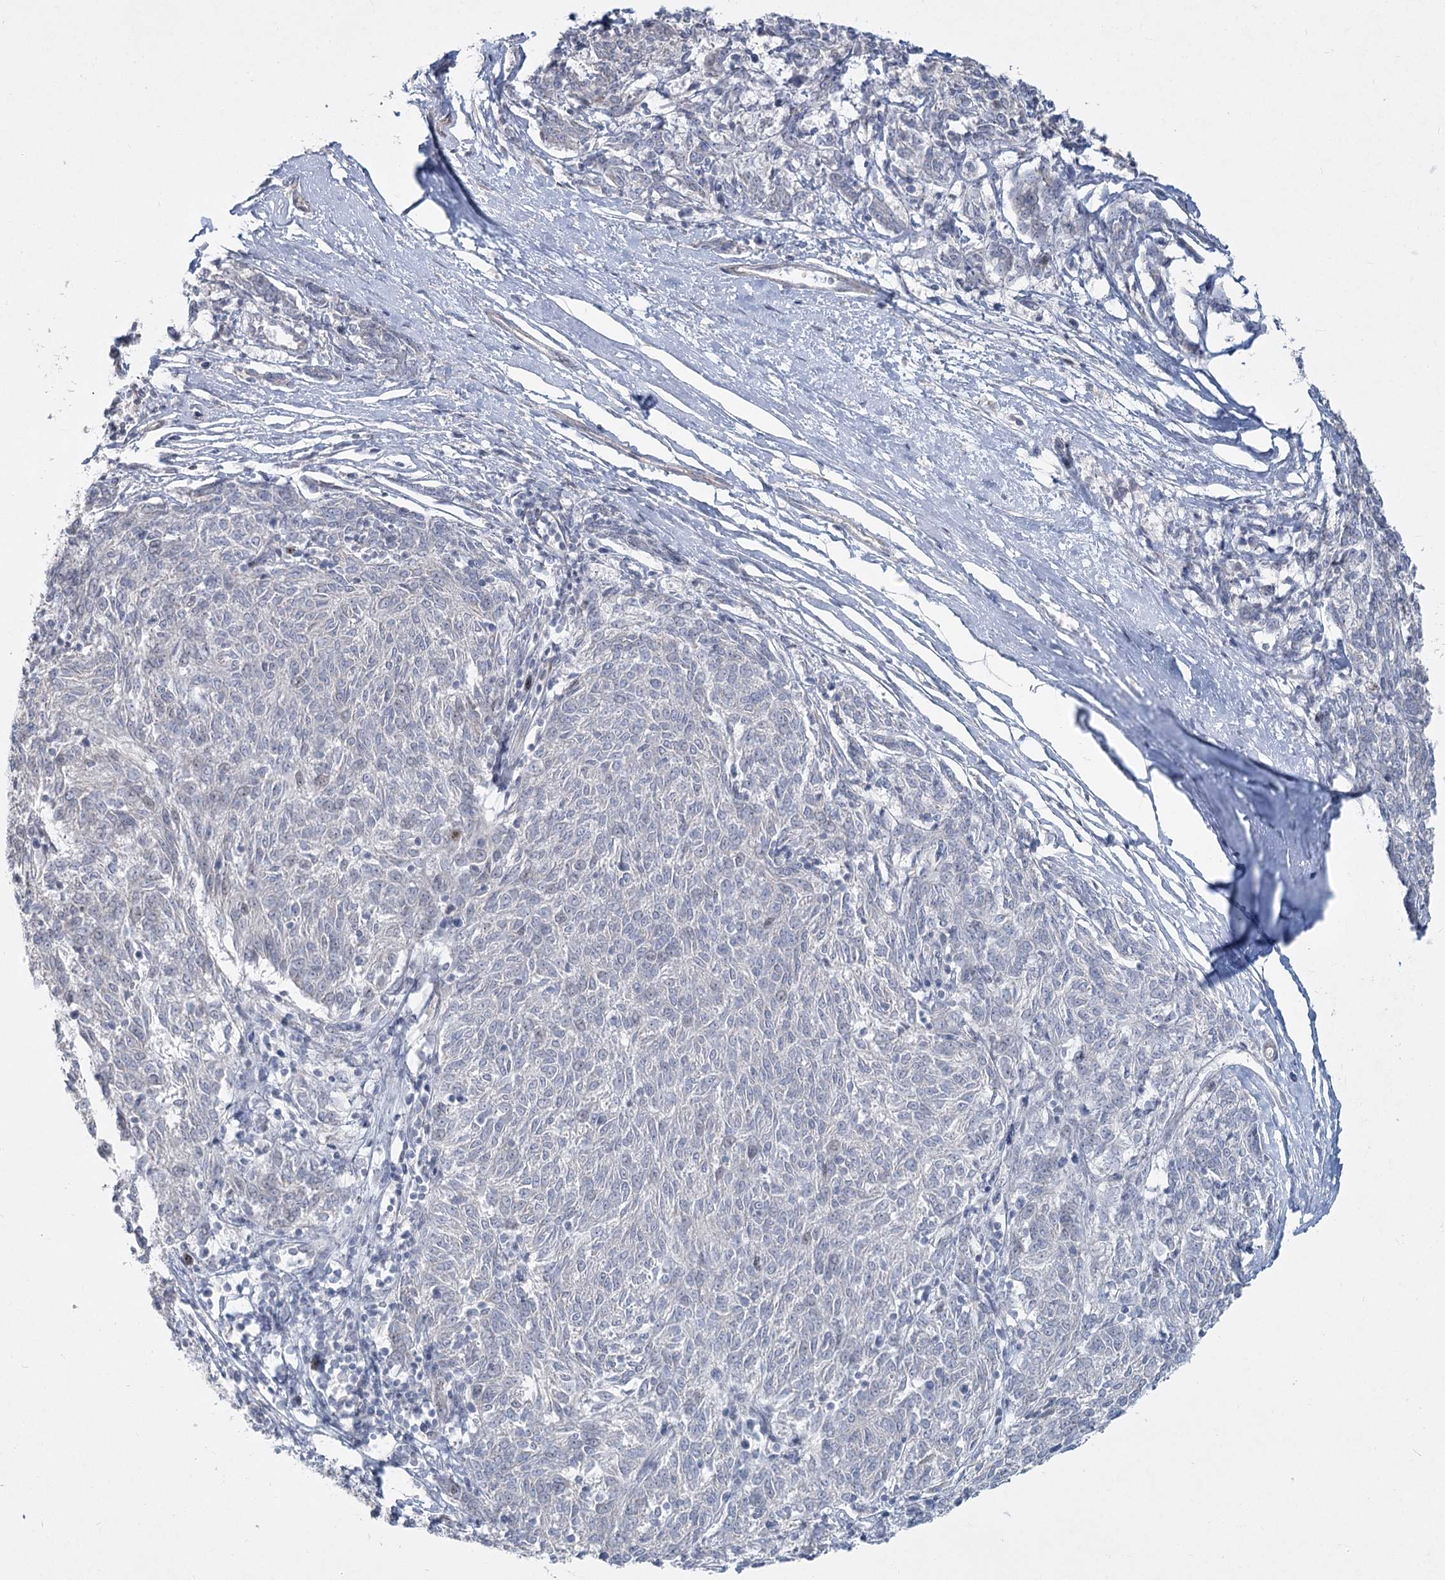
{"staining": {"intensity": "negative", "quantity": "none", "location": "none"}, "tissue": "melanoma", "cell_type": "Tumor cells", "image_type": "cancer", "snomed": [{"axis": "morphology", "description": "Malignant melanoma, NOS"}, {"axis": "topography", "description": "Skin"}], "caption": "This is an immunohistochemistry (IHC) photomicrograph of malignant melanoma. There is no staining in tumor cells.", "gene": "ABITRAM", "patient": {"sex": "female", "age": 72}}